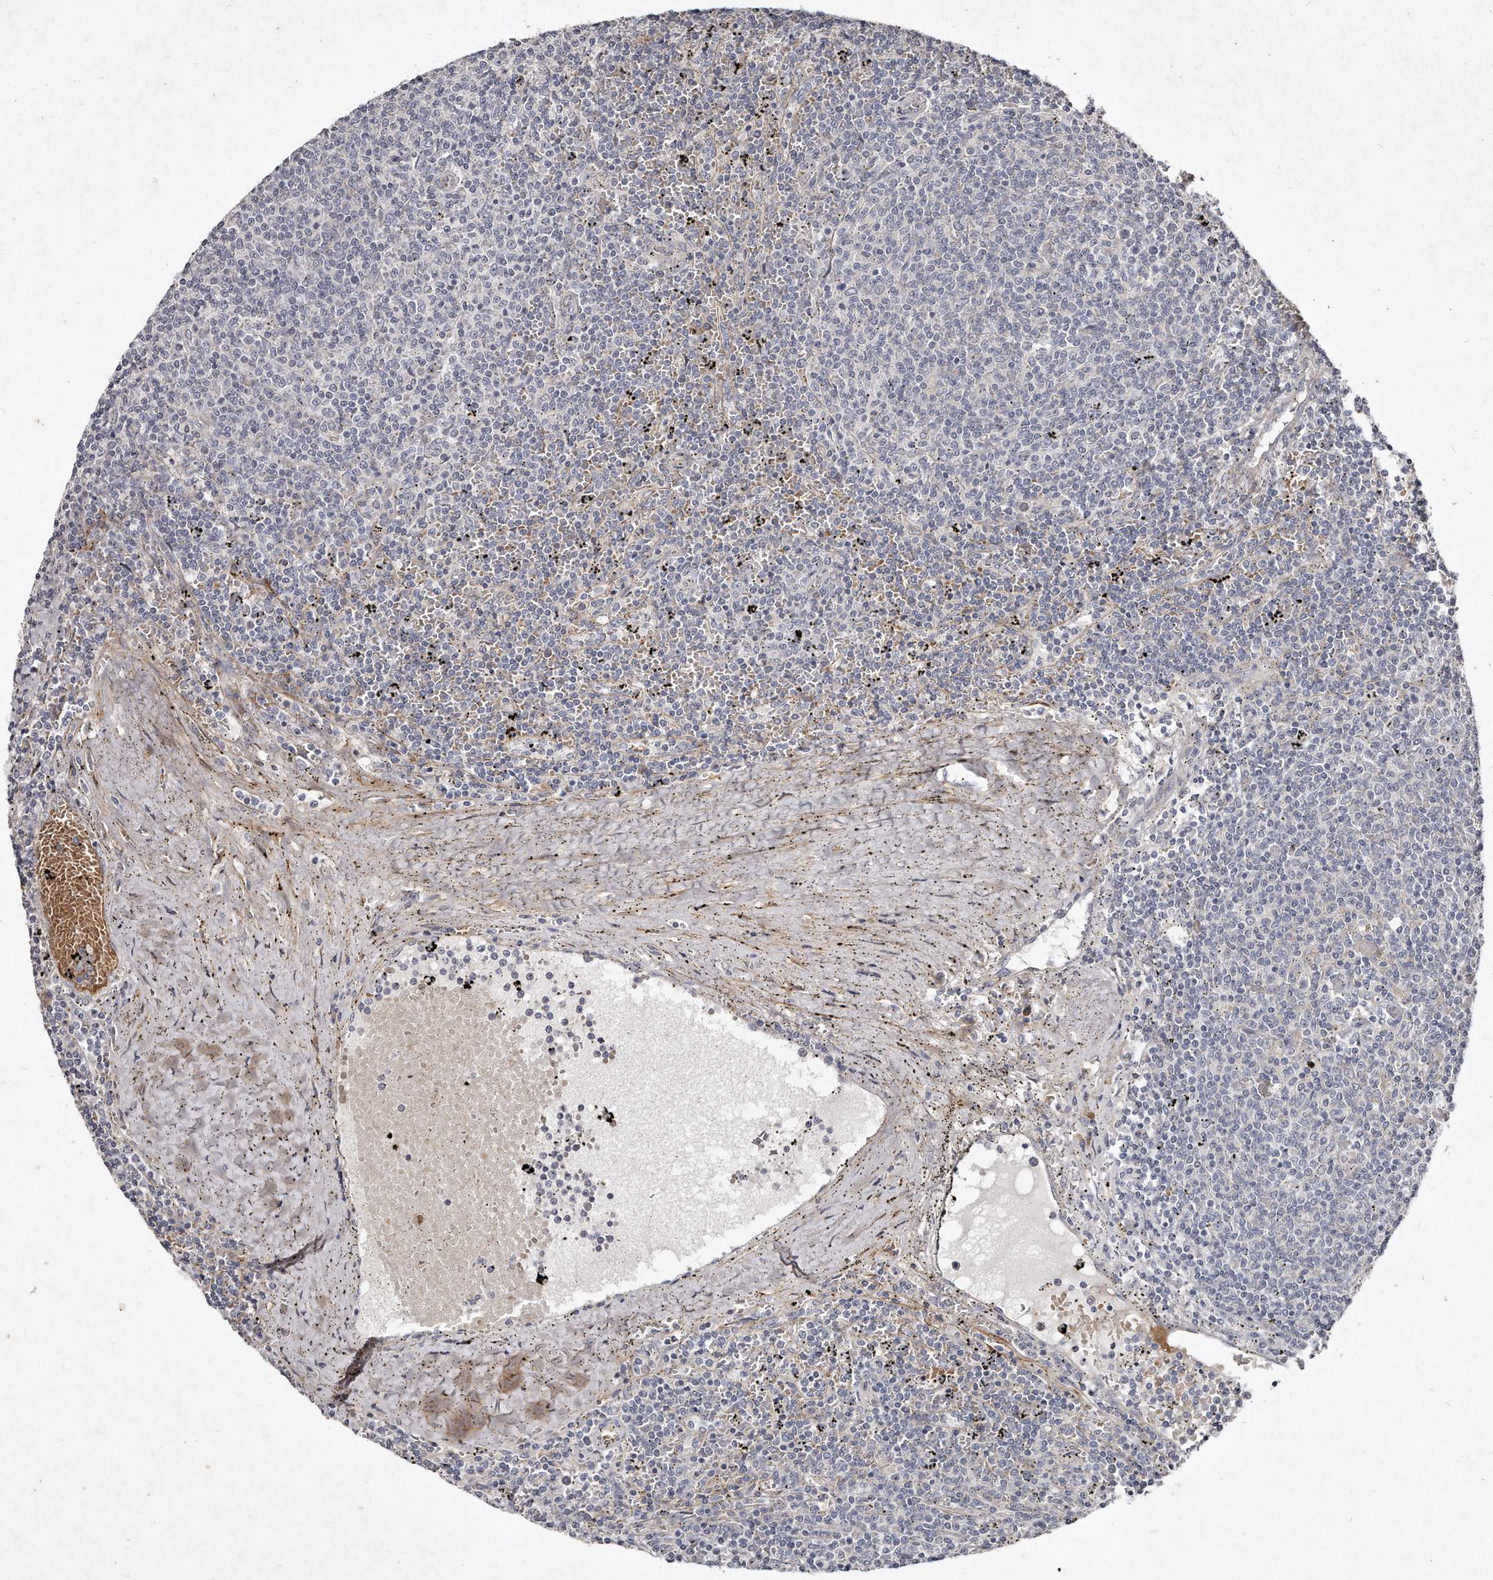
{"staining": {"intensity": "negative", "quantity": "none", "location": "none"}, "tissue": "lymphoma", "cell_type": "Tumor cells", "image_type": "cancer", "snomed": [{"axis": "morphology", "description": "Malignant lymphoma, non-Hodgkin's type, Low grade"}, {"axis": "topography", "description": "Spleen"}], "caption": "Human malignant lymphoma, non-Hodgkin's type (low-grade) stained for a protein using IHC reveals no positivity in tumor cells.", "gene": "TECR", "patient": {"sex": "female", "age": 50}}